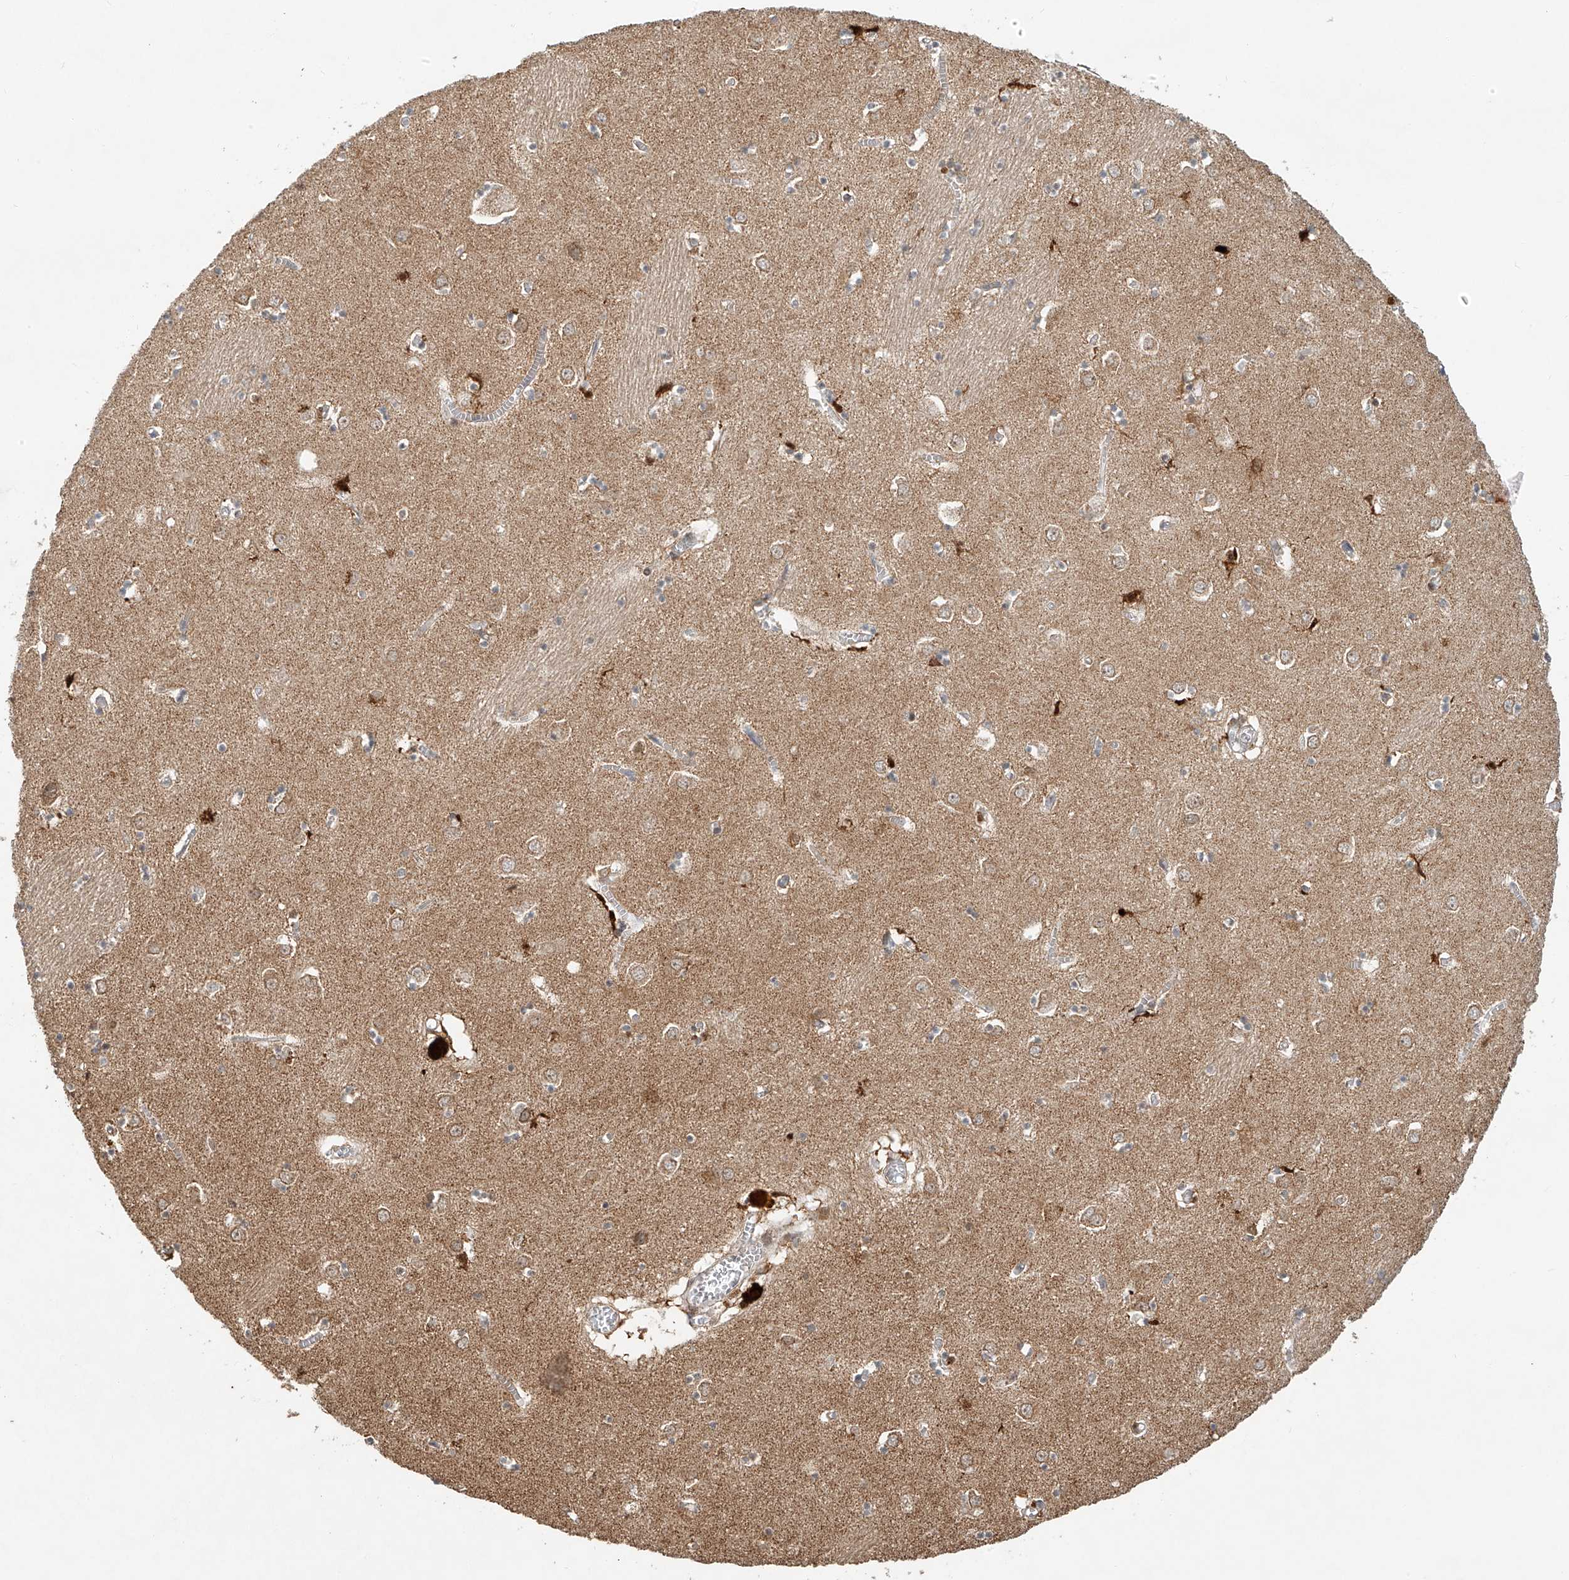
{"staining": {"intensity": "weak", "quantity": "<25%", "location": "cytoplasmic/membranous"}, "tissue": "caudate", "cell_type": "Glial cells", "image_type": "normal", "snomed": [{"axis": "morphology", "description": "Normal tissue, NOS"}, {"axis": "topography", "description": "Lateral ventricle wall"}], "caption": "Immunohistochemistry image of normal caudate: human caudate stained with DAB (3,3'-diaminobenzidine) exhibits no significant protein staining in glial cells.", "gene": "SYTL3", "patient": {"sex": "male", "age": 70}}